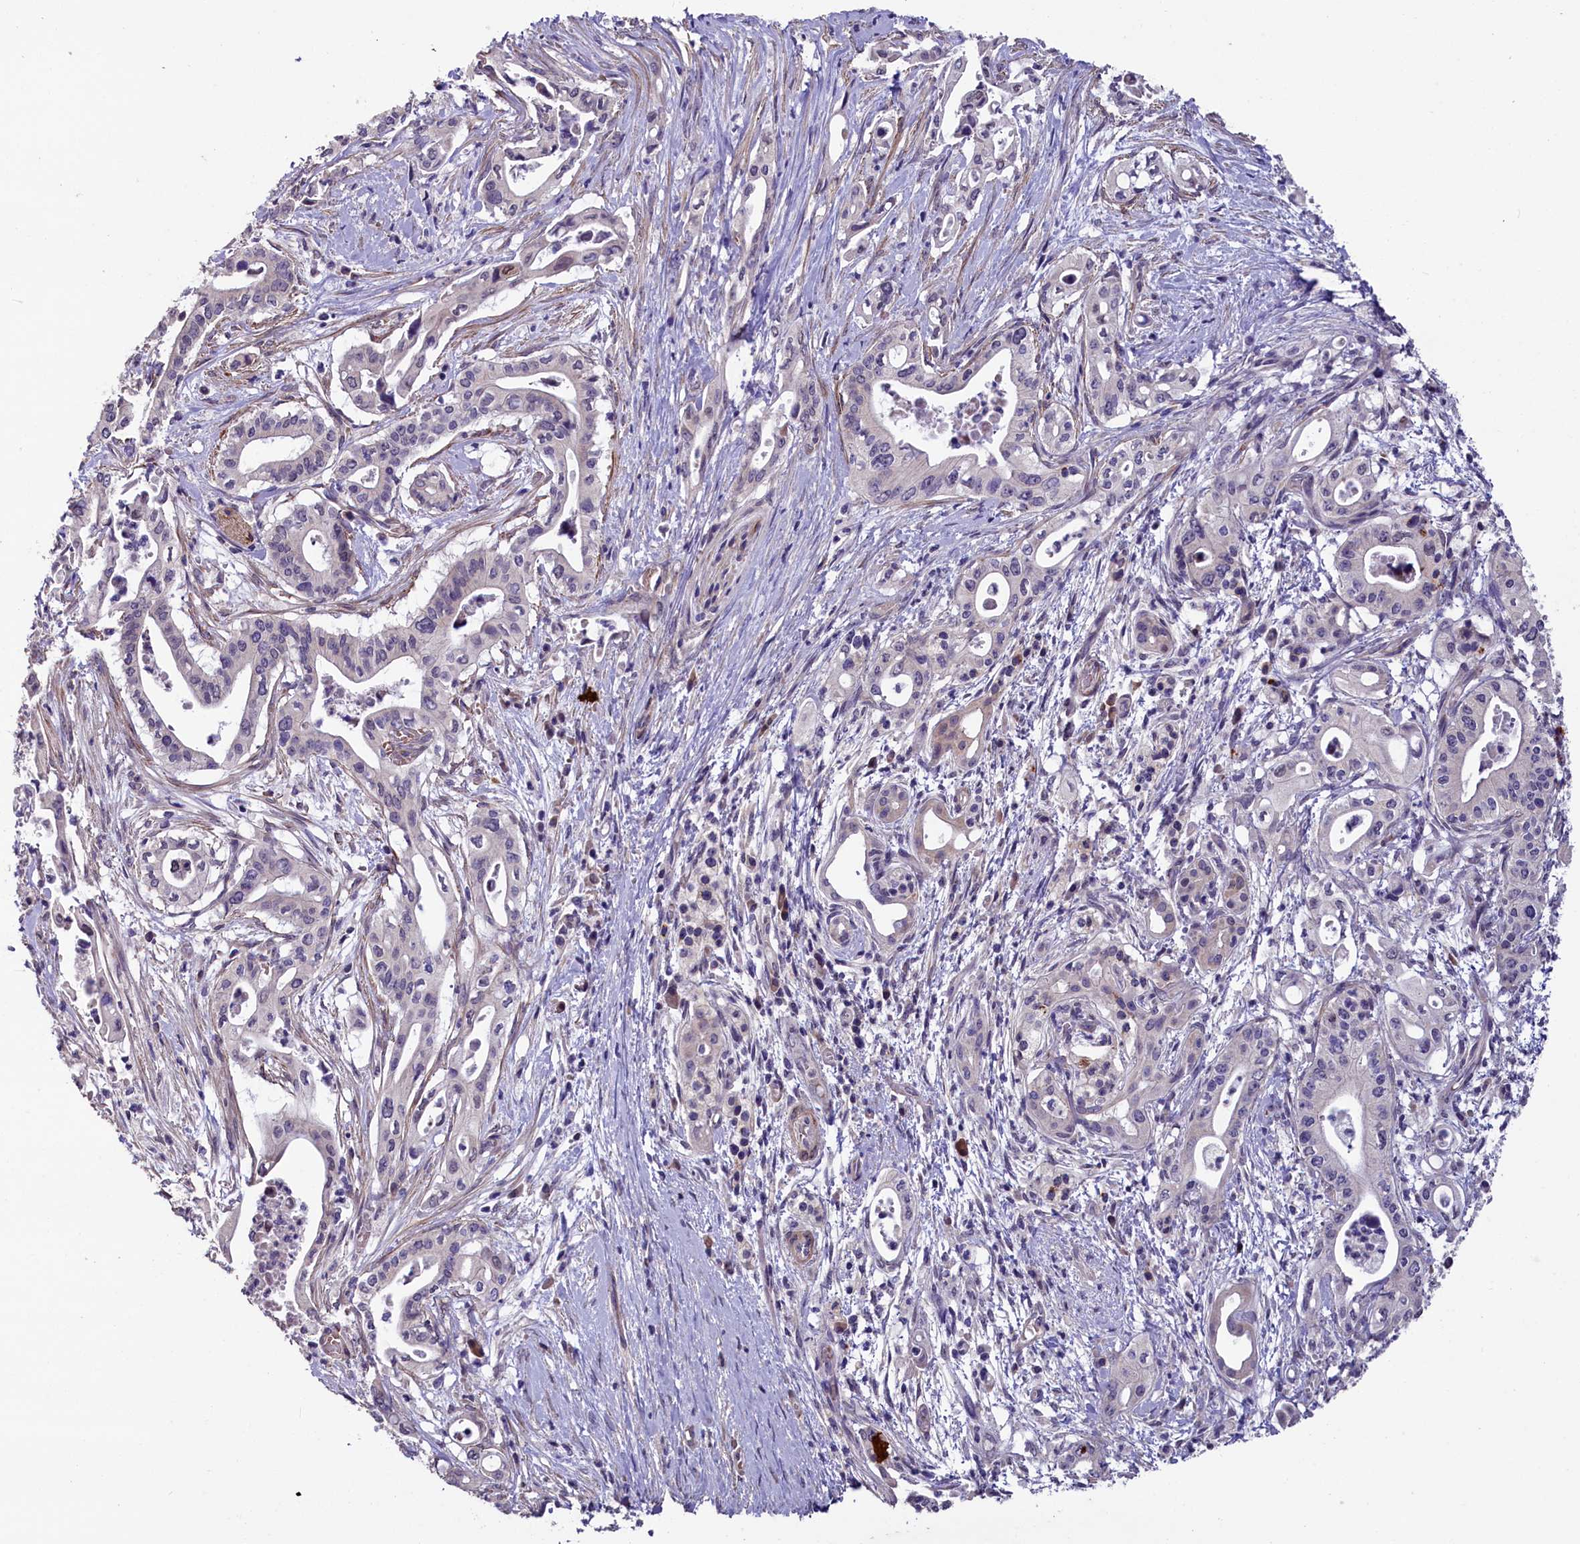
{"staining": {"intensity": "negative", "quantity": "none", "location": "none"}, "tissue": "pancreatic cancer", "cell_type": "Tumor cells", "image_type": "cancer", "snomed": [{"axis": "morphology", "description": "Adenocarcinoma, NOS"}, {"axis": "topography", "description": "Pancreas"}], "caption": "Pancreatic adenocarcinoma stained for a protein using IHC shows no staining tumor cells.", "gene": "SLC39A6", "patient": {"sex": "female", "age": 77}}